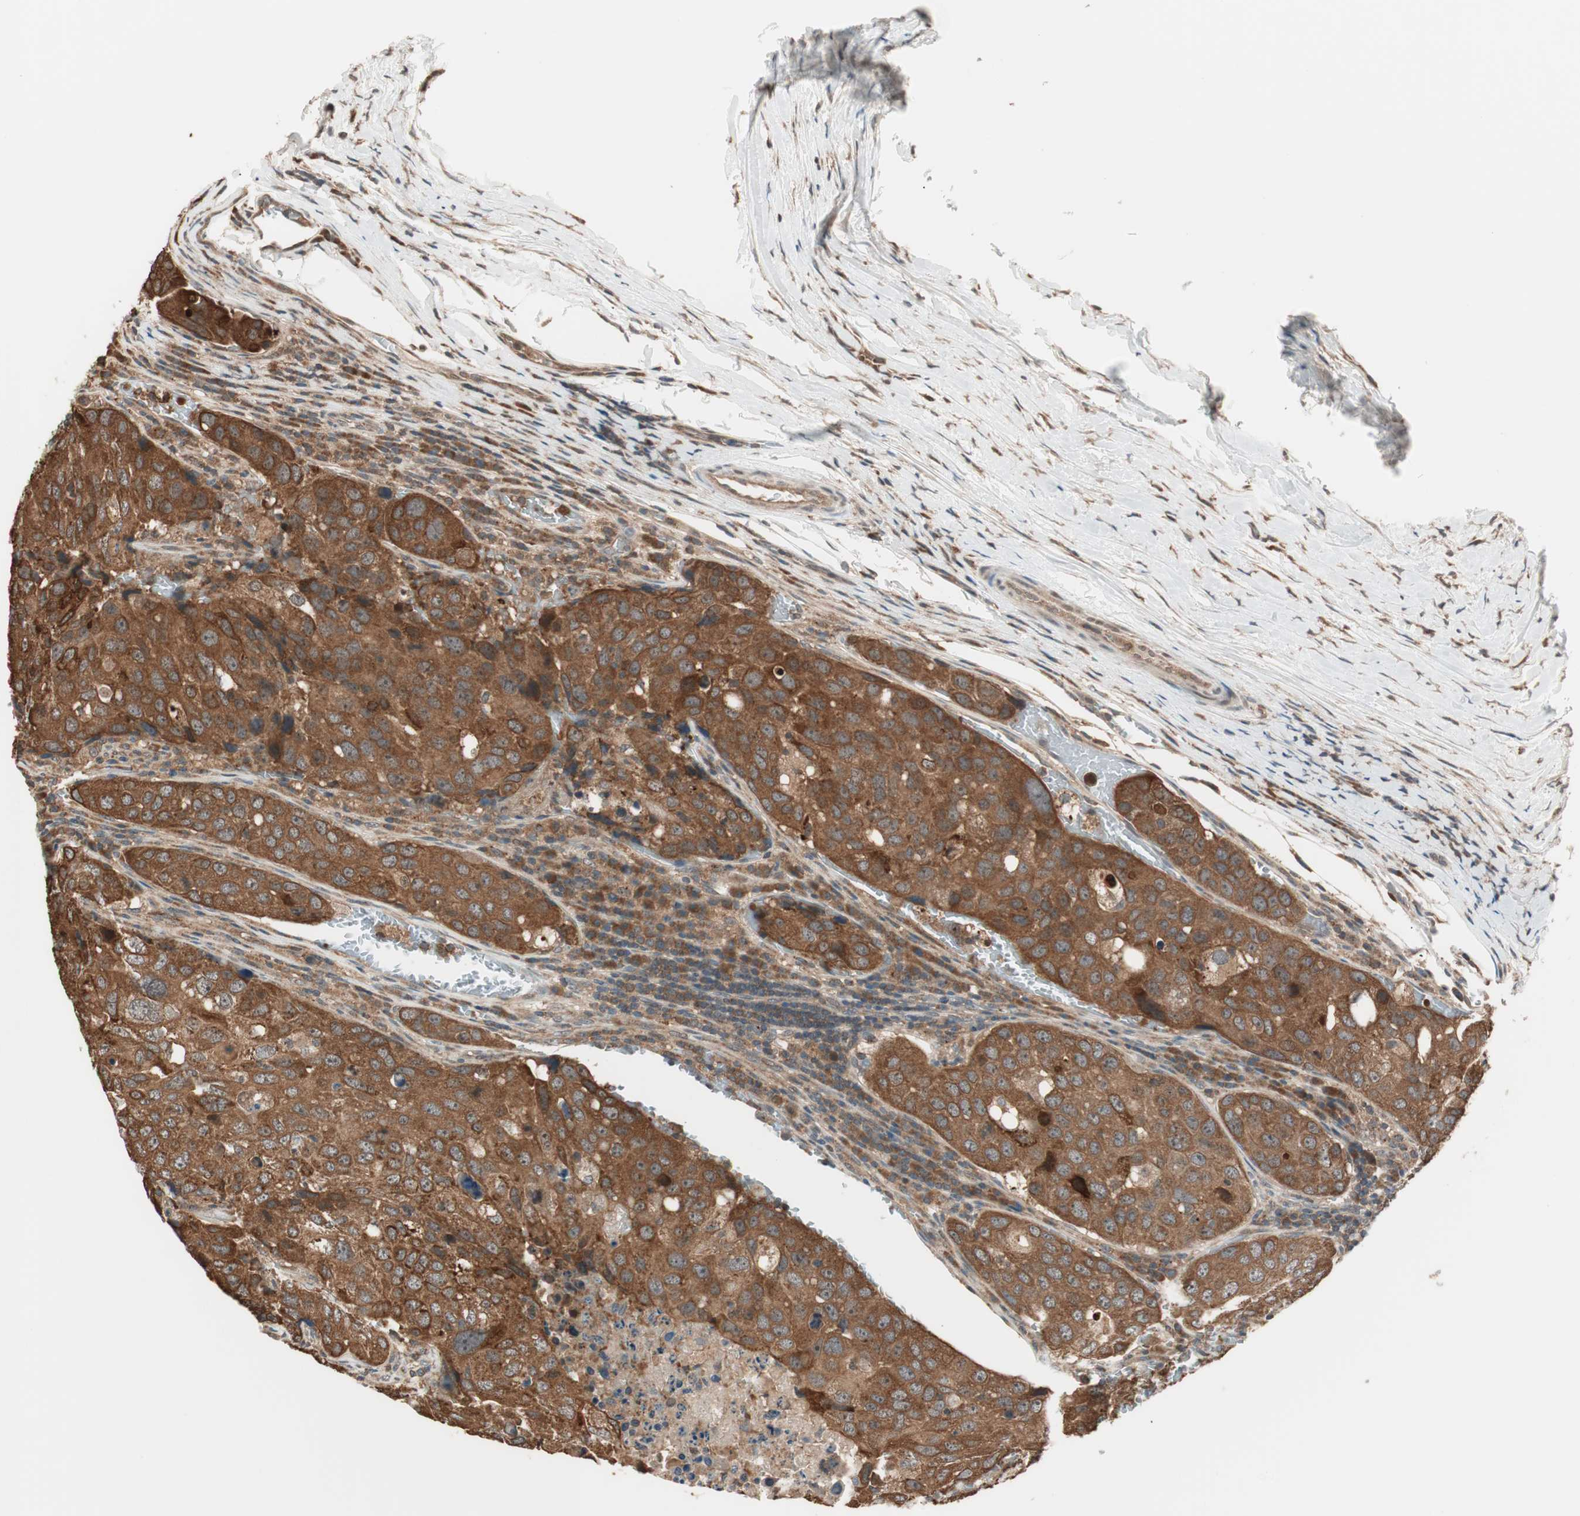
{"staining": {"intensity": "strong", "quantity": ">75%", "location": "cytoplasmic/membranous"}, "tissue": "urothelial cancer", "cell_type": "Tumor cells", "image_type": "cancer", "snomed": [{"axis": "morphology", "description": "Urothelial carcinoma, High grade"}, {"axis": "topography", "description": "Lymph node"}, {"axis": "topography", "description": "Urinary bladder"}], "caption": "There is high levels of strong cytoplasmic/membranous expression in tumor cells of high-grade urothelial carcinoma, as demonstrated by immunohistochemical staining (brown color).", "gene": "FBXO5", "patient": {"sex": "male", "age": 51}}